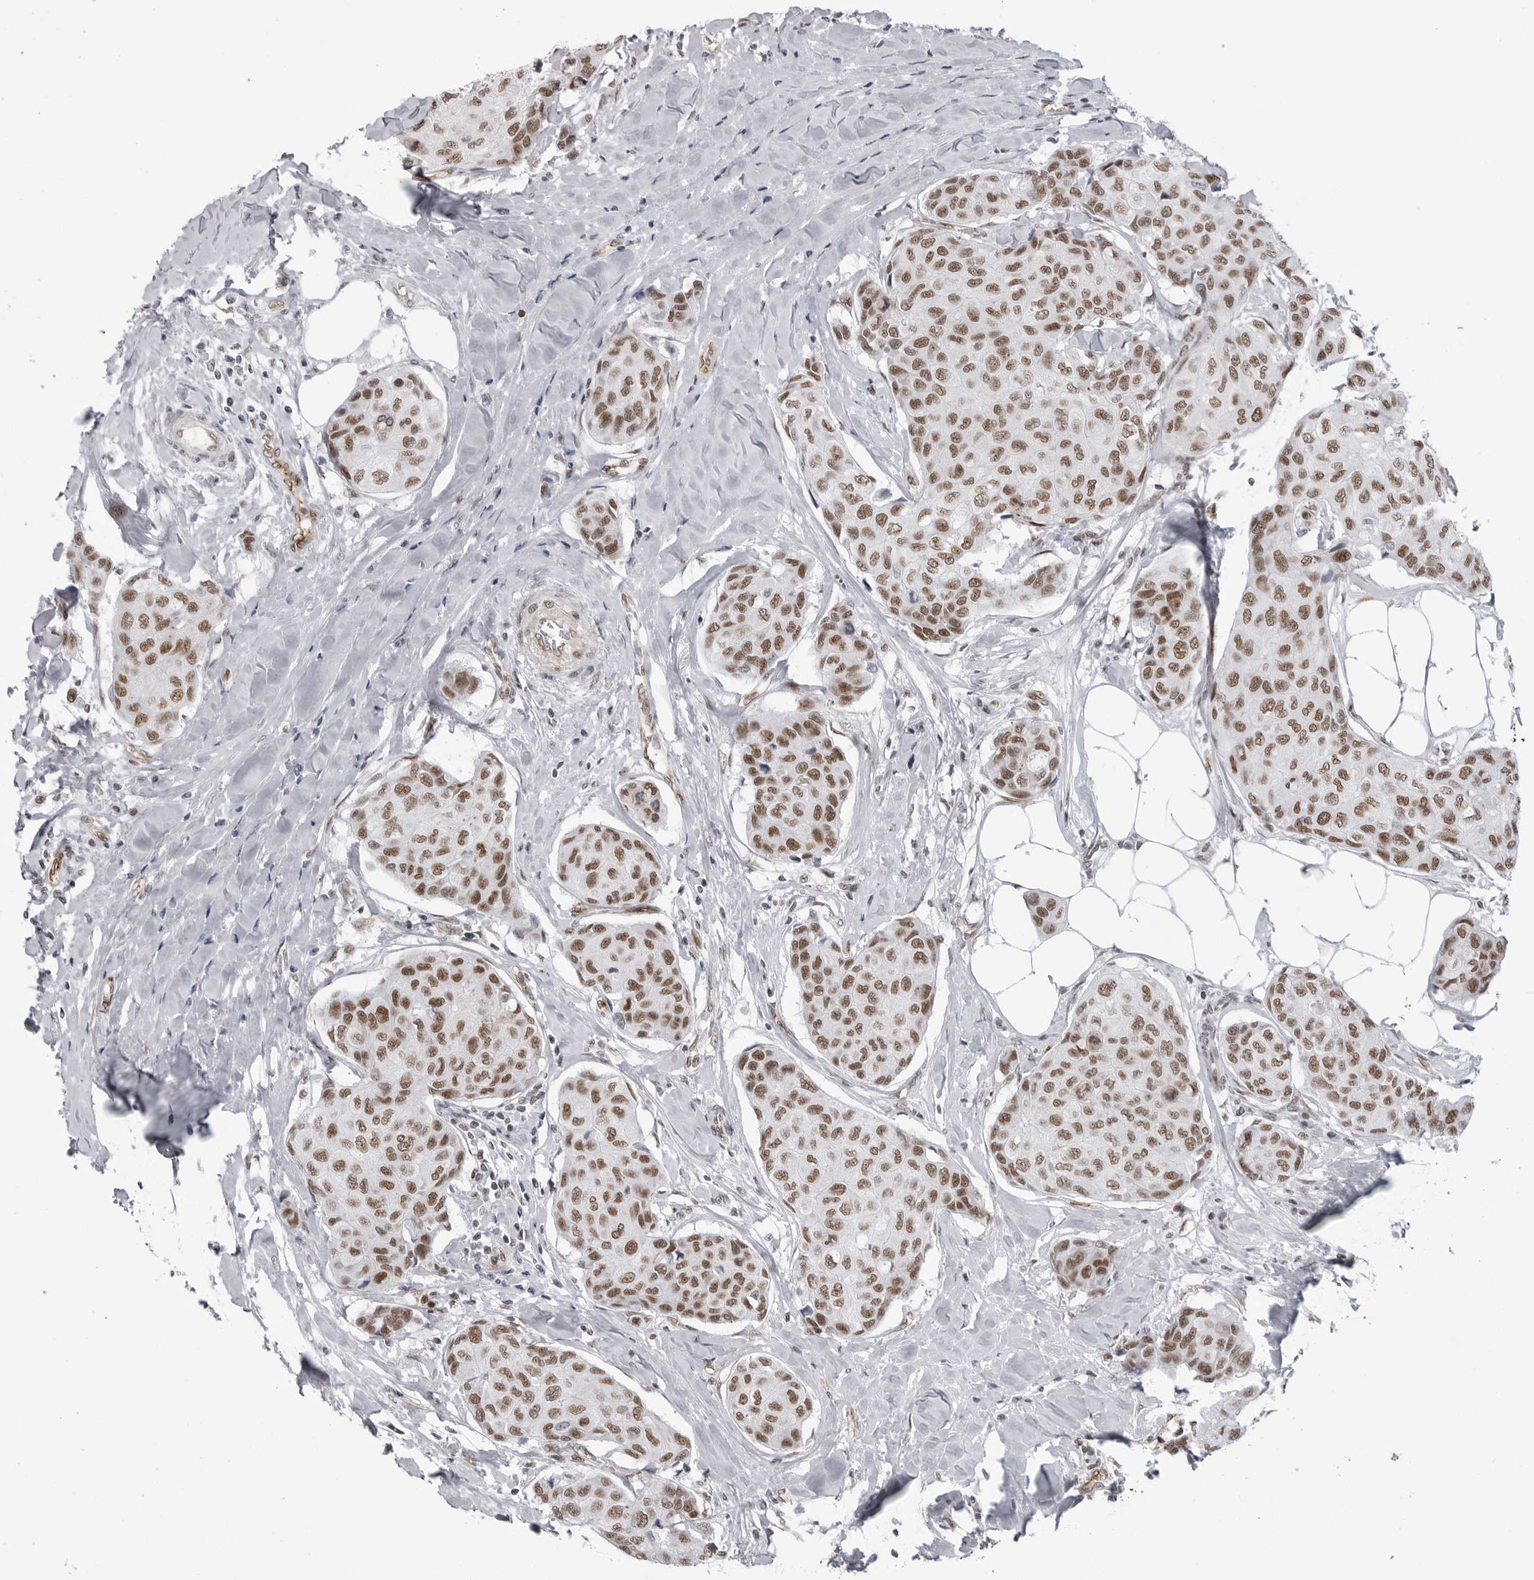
{"staining": {"intensity": "moderate", "quantity": ">75%", "location": "nuclear"}, "tissue": "breast cancer", "cell_type": "Tumor cells", "image_type": "cancer", "snomed": [{"axis": "morphology", "description": "Duct carcinoma"}, {"axis": "topography", "description": "Breast"}], "caption": "Invasive ductal carcinoma (breast) was stained to show a protein in brown. There is medium levels of moderate nuclear expression in approximately >75% of tumor cells.", "gene": "RNF26", "patient": {"sex": "female", "age": 80}}